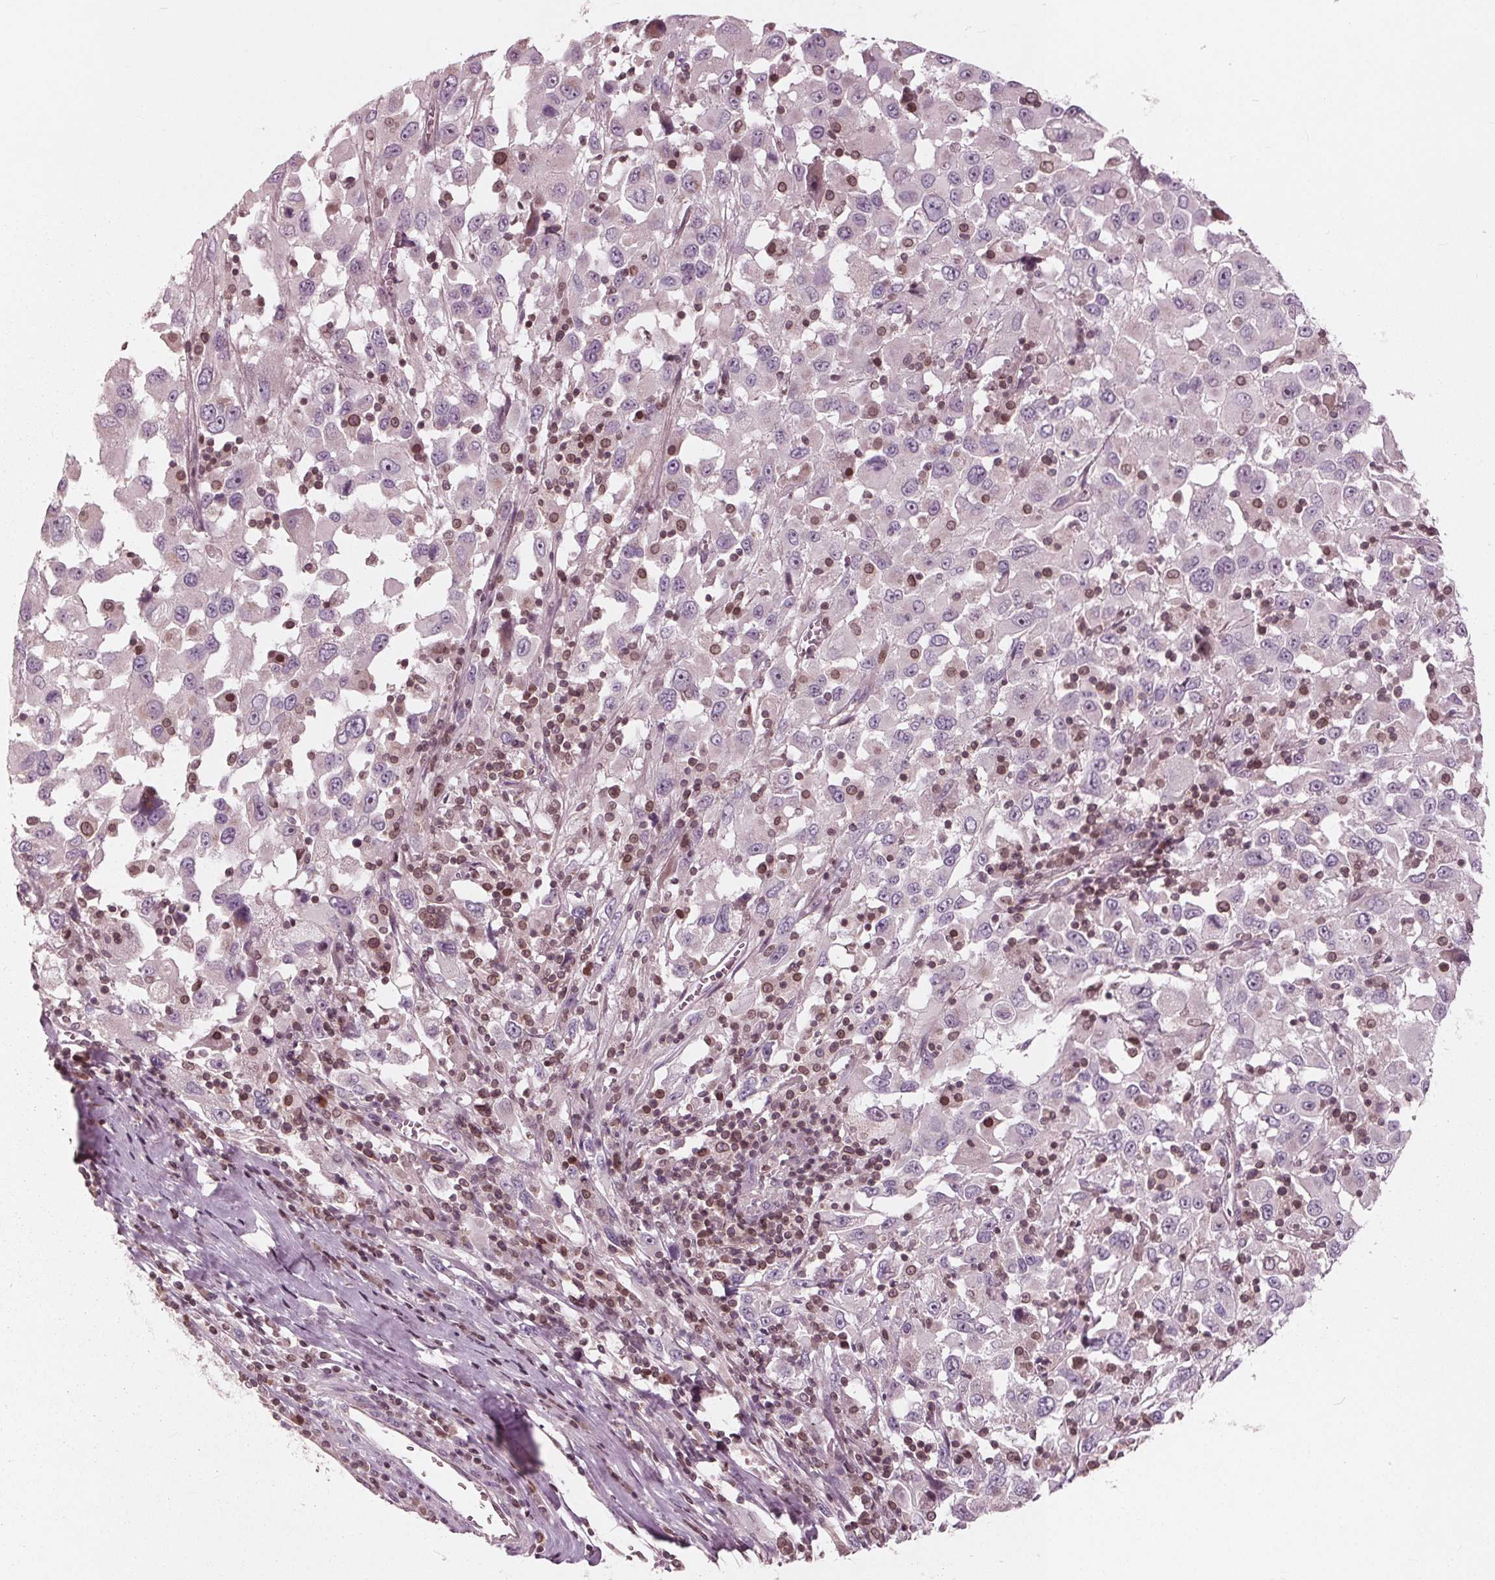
{"staining": {"intensity": "negative", "quantity": "none", "location": "none"}, "tissue": "melanoma", "cell_type": "Tumor cells", "image_type": "cancer", "snomed": [{"axis": "morphology", "description": "Malignant melanoma, Metastatic site"}, {"axis": "topography", "description": "Soft tissue"}], "caption": "Tumor cells are negative for protein expression in human malignant melanoma (metastatic site).", "gene": "NUP210", "patient": {"sex": "male", "age": 50}}